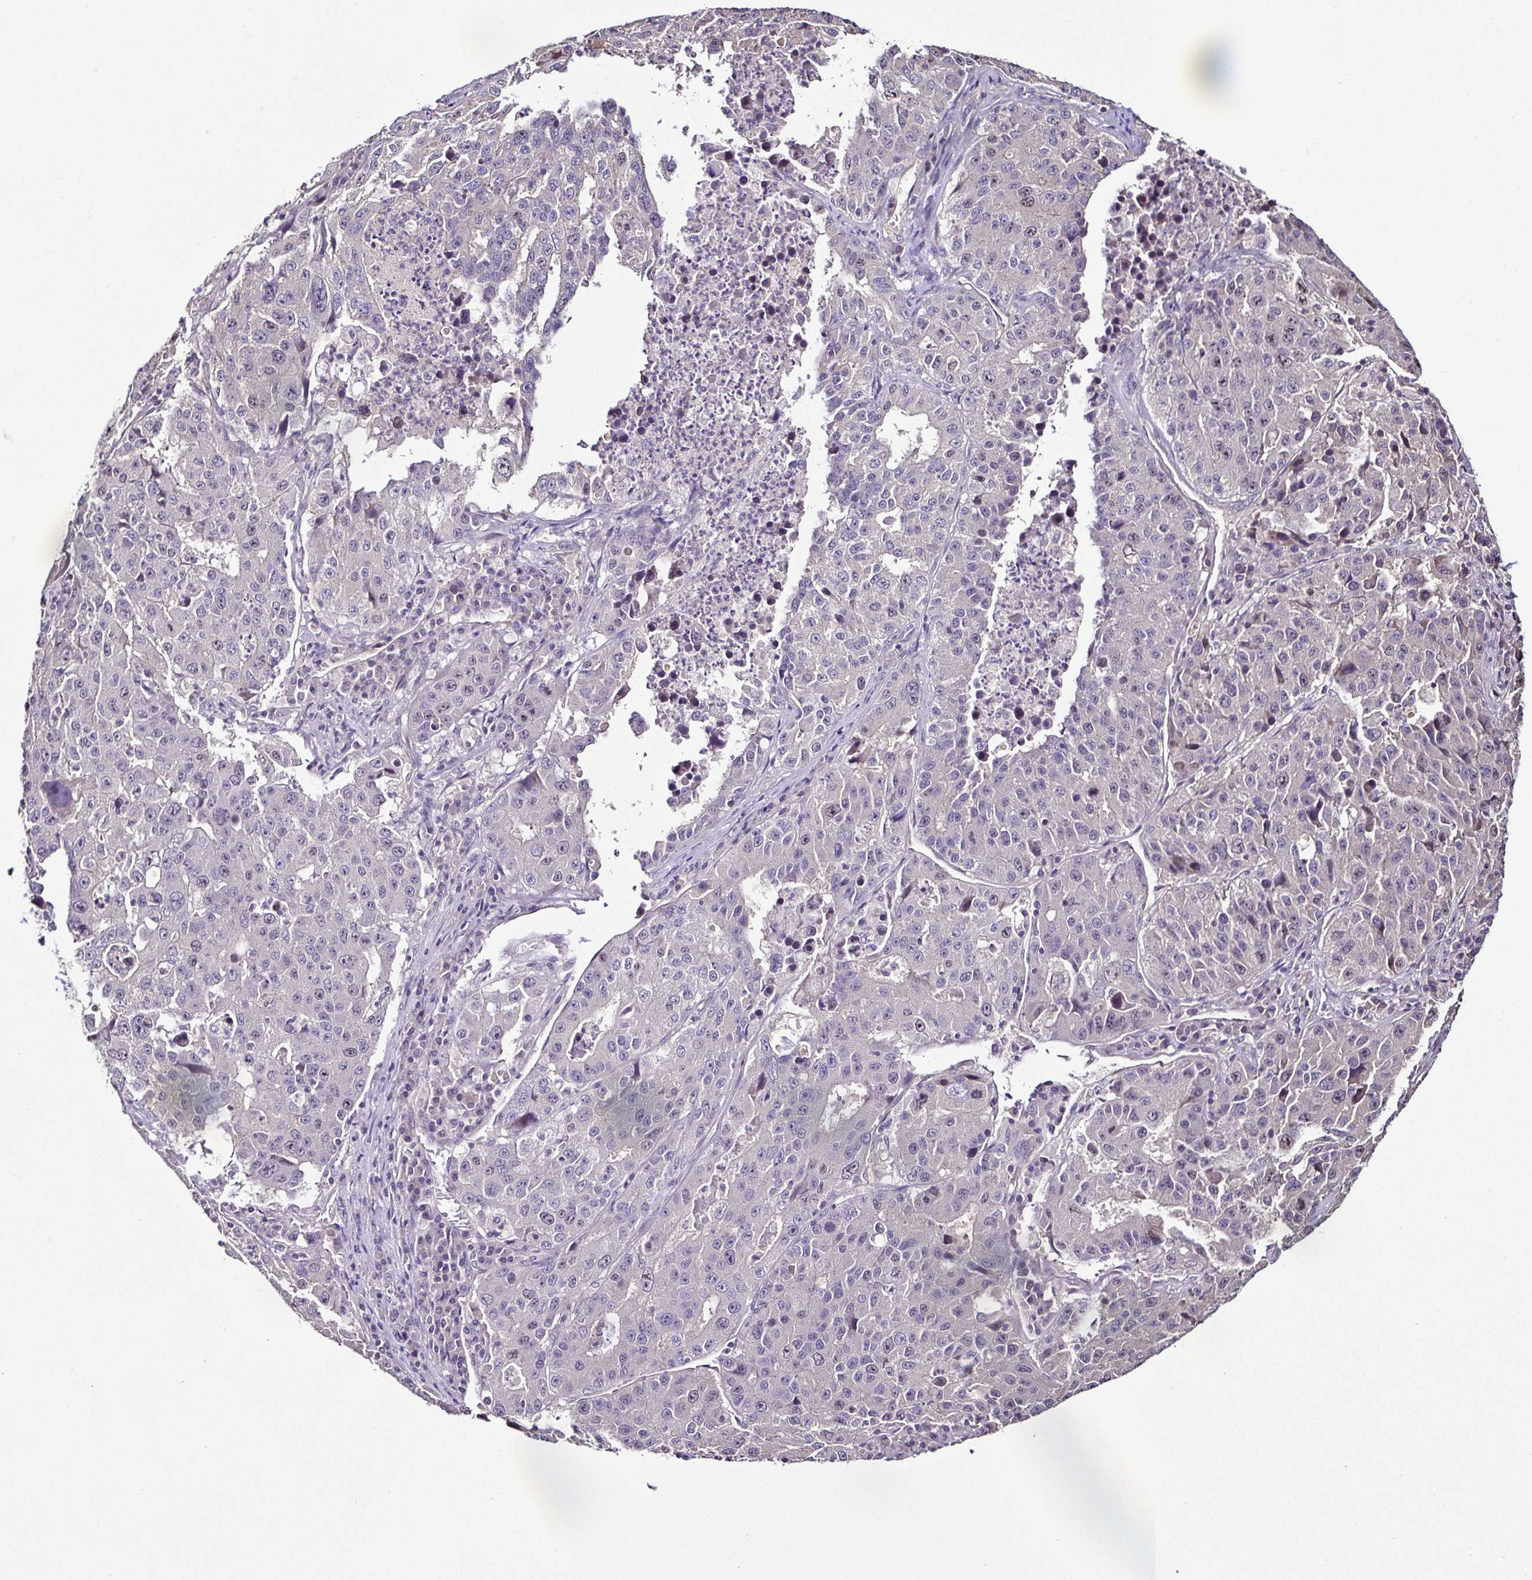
{"staining": {"intensity": "negative", "quantity": "none", "location": "none"}, "tissue": "stomach cancer", "cell_type": "Tumor cells", "image_type": "cancer", "snomed": [{"axis": "morphology", "description": "Adenocarcinoma, NOS"}, {"axis": "topography", "description": "Stomach"}], "caption": "IHC of stomach cancer reveals no expression in tumor cells. (DAB (3,3'-diaminobenzidine) IHC with hematoxylin counter stain).", "gene": "LMOD2", "patient": {"sex": "male", "age": 71}}